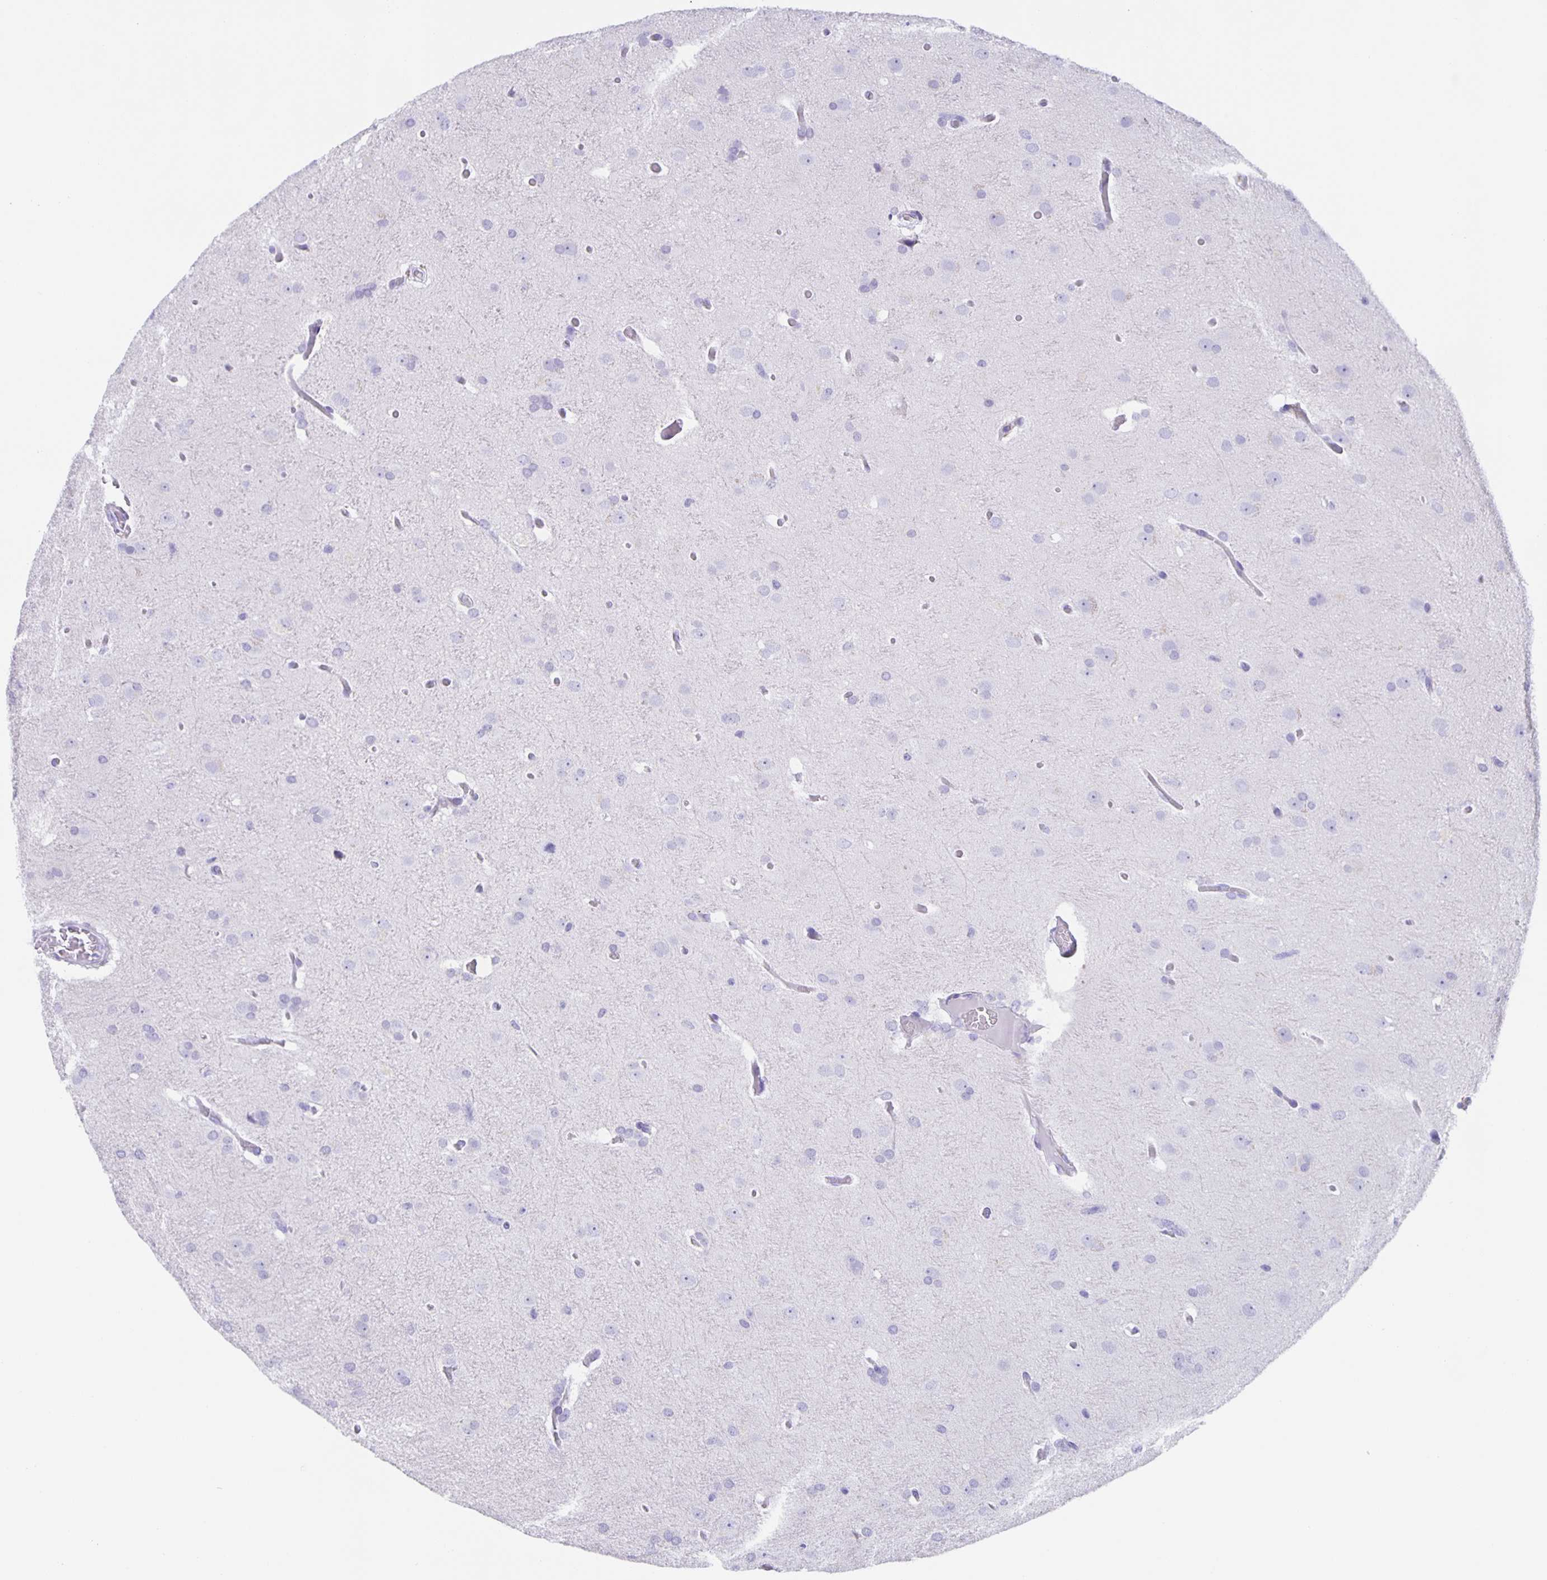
{"staining": {"intensity": "negative", "quantity": "none", "location": "none"}, "tissue": "glioma", "cell_type": "Tumor cells", "image_type": "cancer", "snomed": [{"axis": "morphology", "description": "Glioma, malignant, High grade"}, {"axis": "topography", "description": "Brain"}], "caption": "The micrograph demonstrates no significant positivity in tumor cells of malignant glioma (high-grade).", "gene": "GUCA2A", "patient": {"sex": "male", "age": 53}}